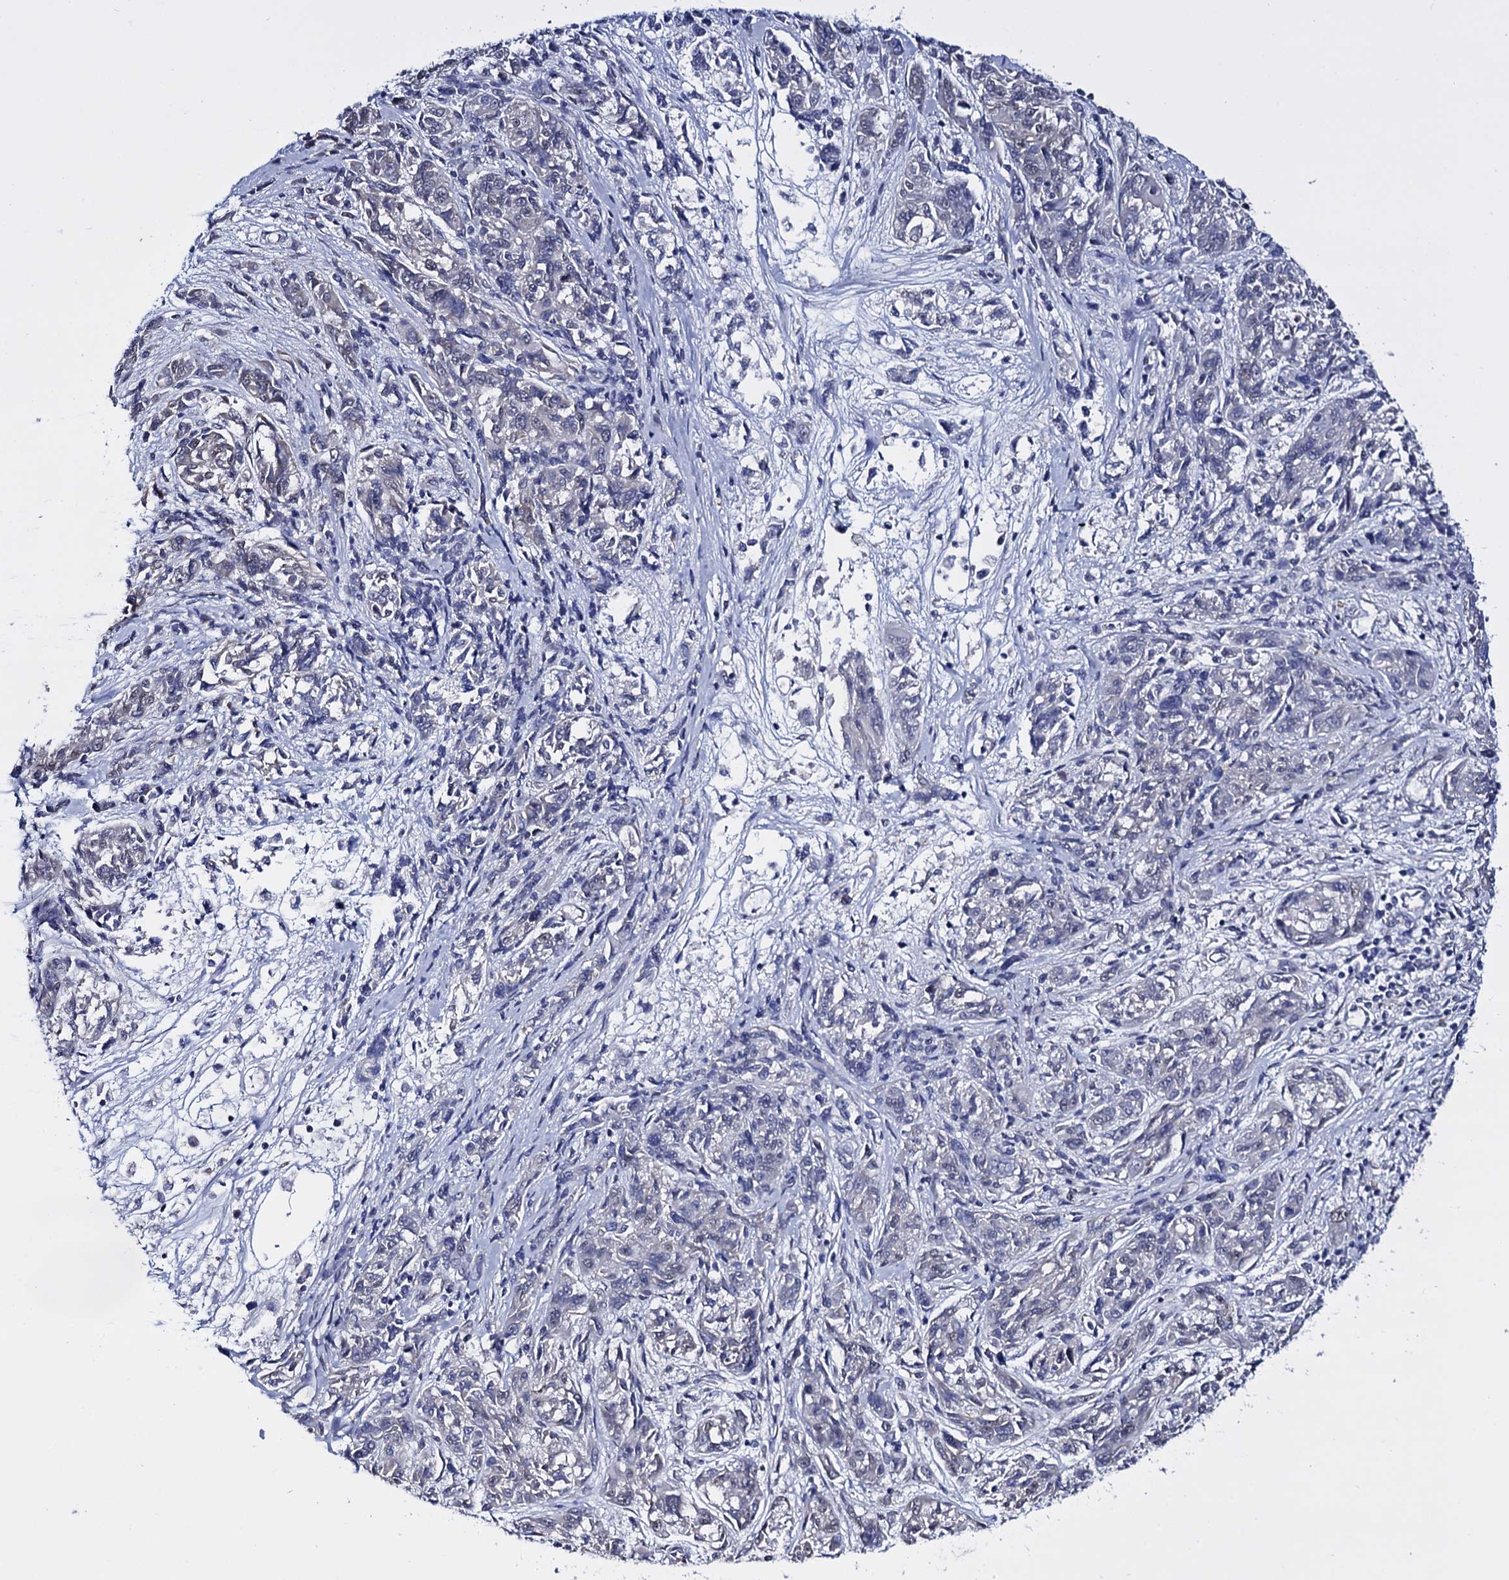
{"staining": {"intensity": "negative", "quantity": "none", "location": "none"}, "tissue": "melanoma", "cell_type": "Tumor cells", "image_type": "cancer", "snomed": [{"axis": "morphology", "description": "Malignant melanoma, NOS"}, {"axis": "topography", "description": "Skin"}], "caption": "This is a image of IHC staining of malignant melanoma, which shows no expression in tumor cells.", "gene": "GAREM1", "patient": {"sex": "male", "age": 53}}